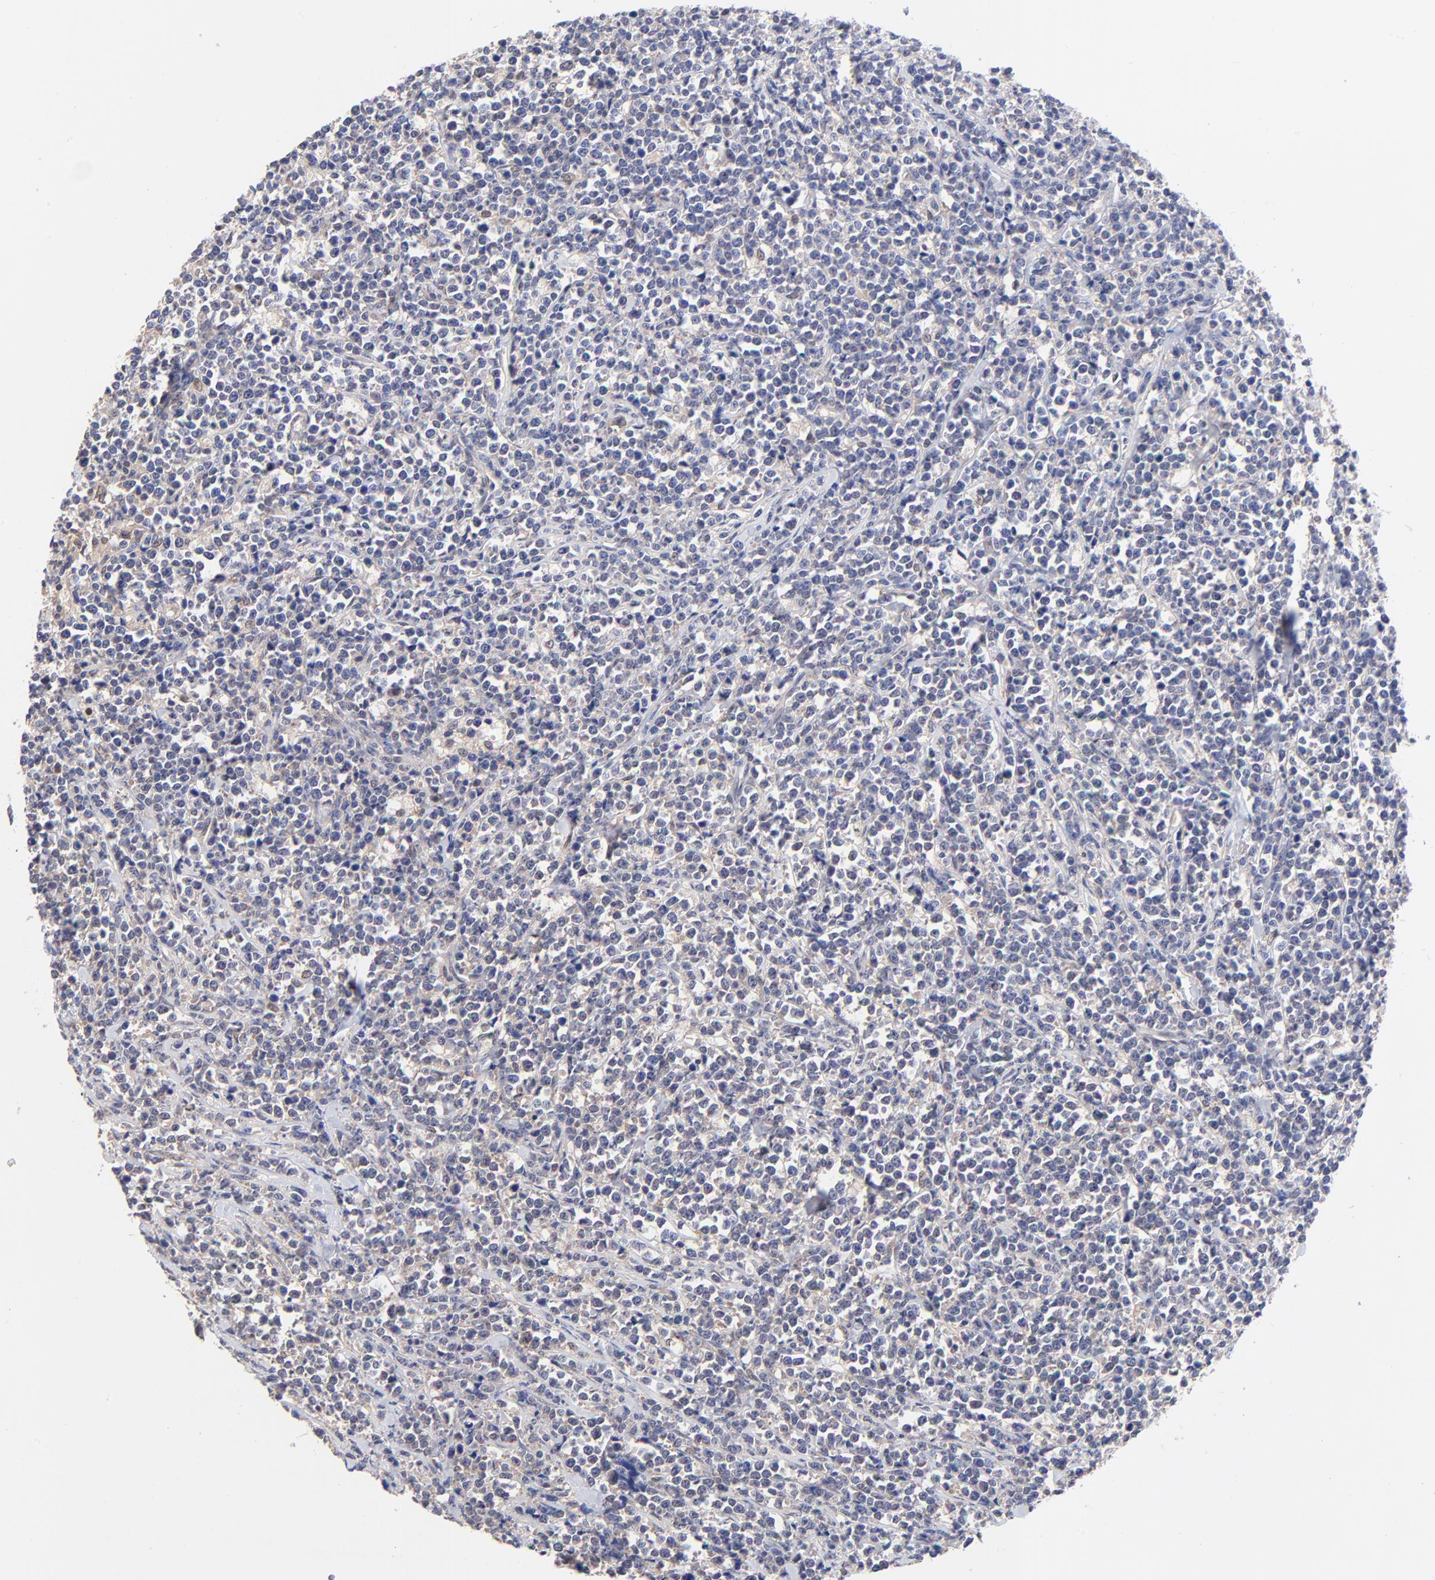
{"staining": {"intensity": "negative", "quantity": "none", "location": "none"}, "tissue": "lymphoma", "cell_type": "Tumor cells", "image_type": "cancer", "snomed": [{"axis": "morphology", "description": "Malignant lymphoma, non-Hodgkin's type, High grade"}, {"axis": "topography", "description": "Small intestine"}, {"axis": "topography", "description": "Colon"}], "caption": "Lymphoma was stained to show a protein in brown. There is no significant staining in tumor cells.", "gene": "TXNL1", "patient": {"sex": "male", "age": 8}}